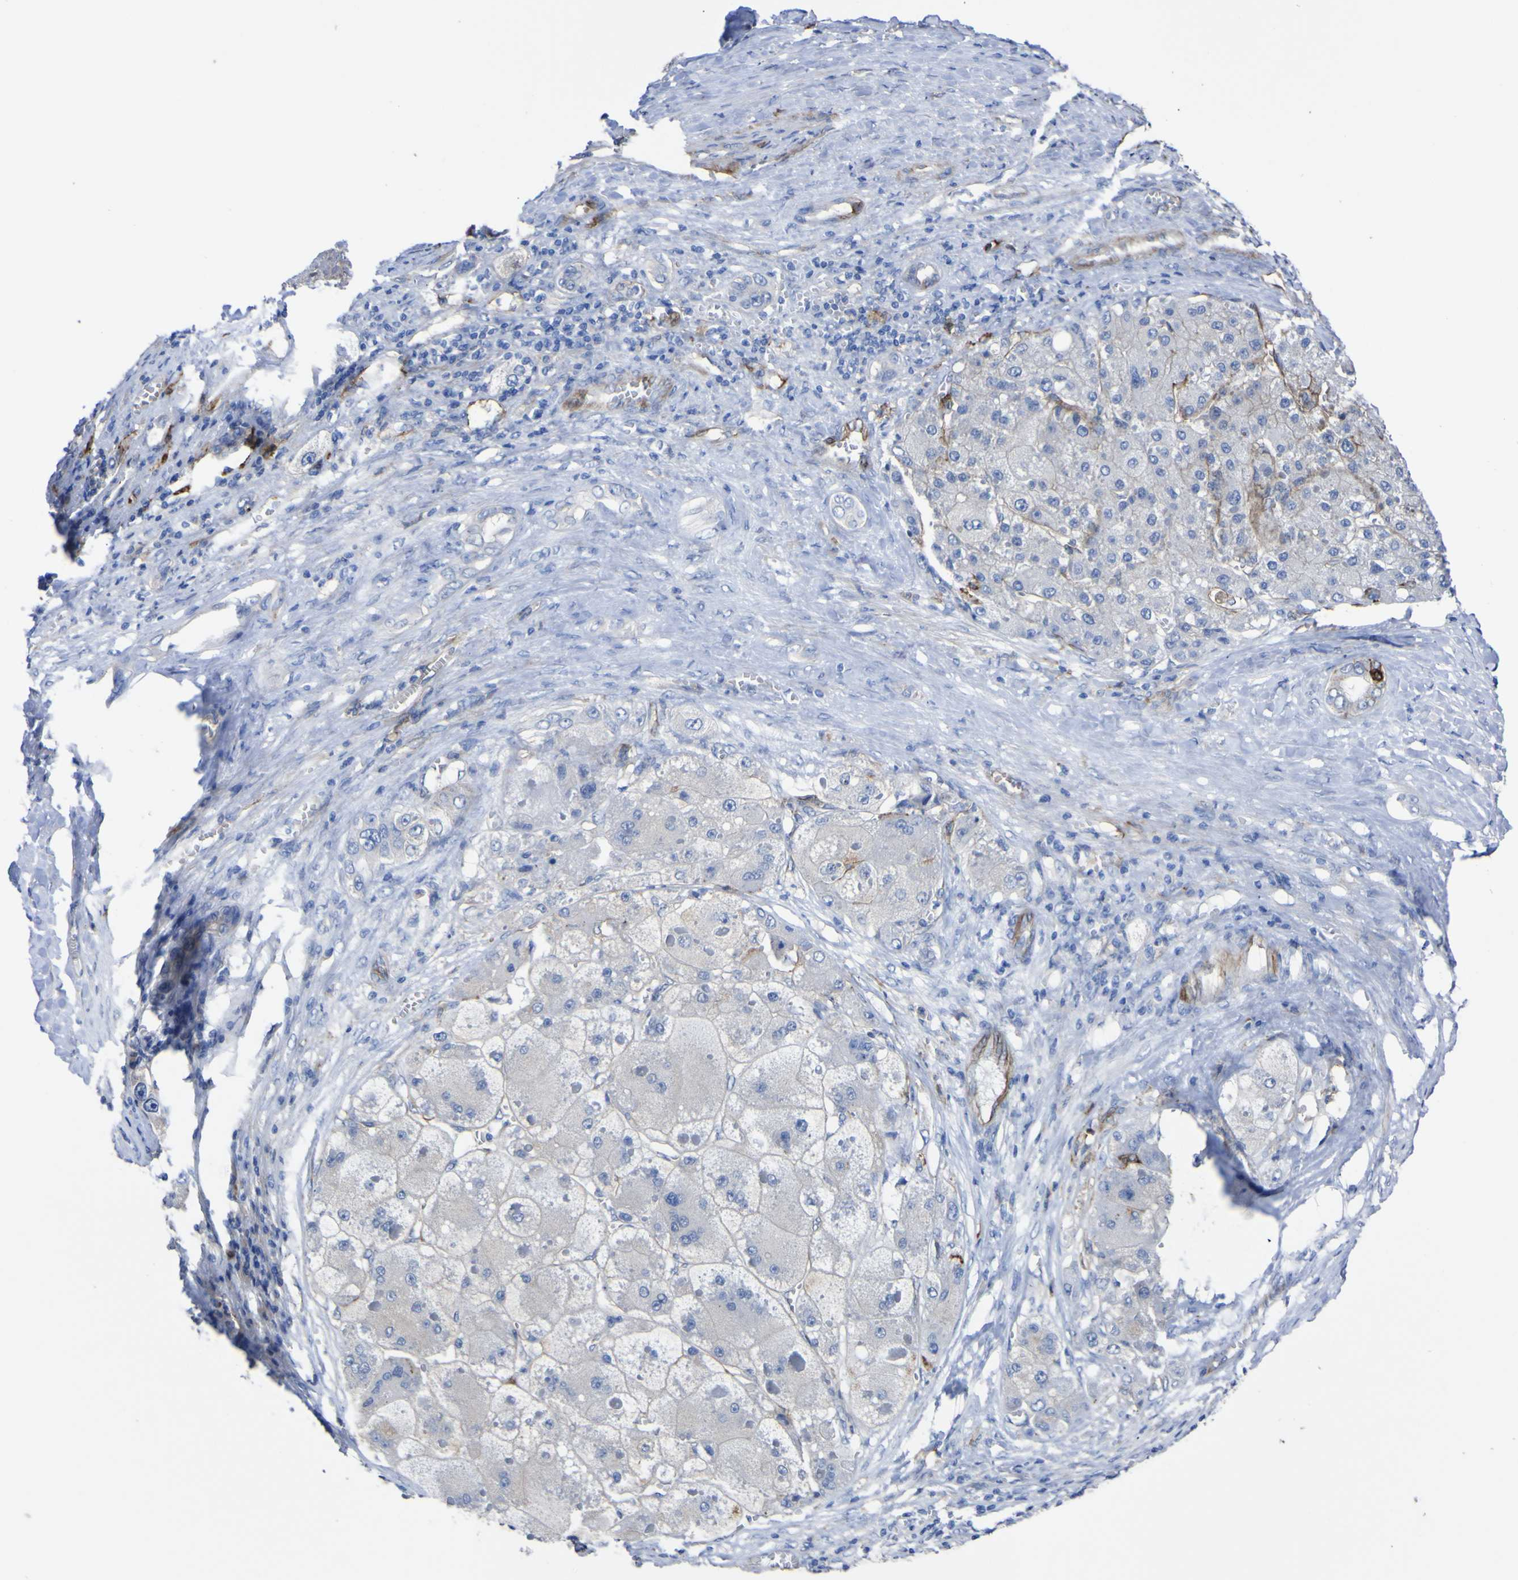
{"staining": {"intensity": "weak", "quantity": "<25%", "location": "cytoplasmic/membranous"}, "tissue": "liver cancer", "cell_type": "Tumor cells", "image_type": "cancer", "snomed": [{"axis": "morphology", "description": "Carcinoma, Hepatocellular, NOS"}, {"axis": "topography", "description": "Liver"}], "caption": "An immunohistochemistry (IHC) image of liver cancer (hepatocellular carcinoma) is shown. There is no staining in tumor cells of liver cancer (hepatocellular carcinoma). (DAB (3,3'-diaminobenzidine) immunohistochemistry (IHC) visualized using brightfield microscopy, high magnification).", "gene": "AGO4", "patient": {"sex": "female", "age": 73}}